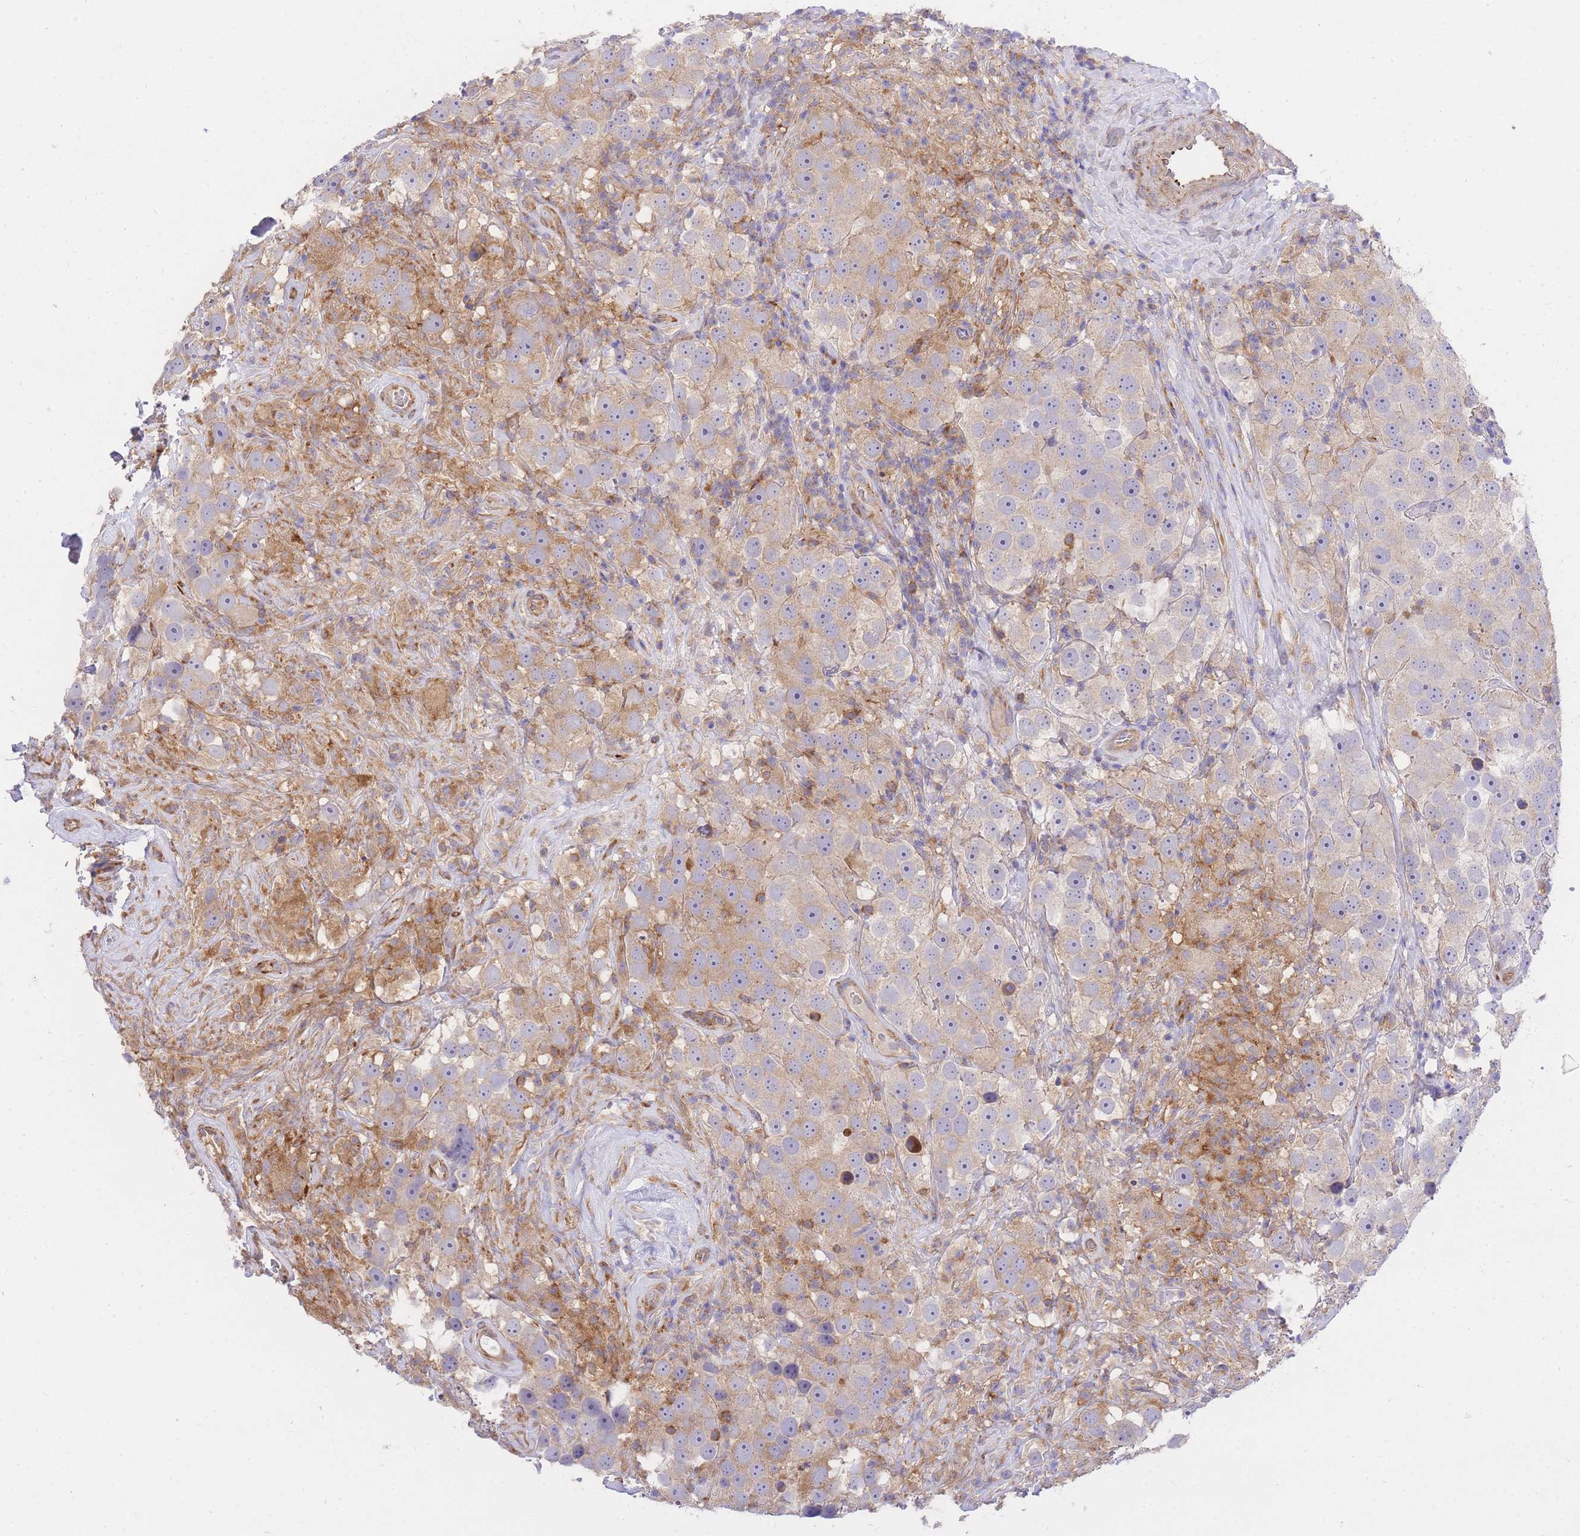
{"staining": {"intensity": "weak", "quantity": "25%-75%", "location": "cytoplasmic/membranous"}, "tissue": "testis cancer", "cell_type": "Tumor cells", "image_type": "cancer", "snomed": [{"axis": "morphology", "description": "Seminoma, NOS"}, {"axis": "topography", "description": "Testis"}], "caption": "Testis cancer stained with a protein marker demonstrates weak staining in tumor cells.", "gene": "INSYN2B", "patient": {"sex": "male", "age": 49}}